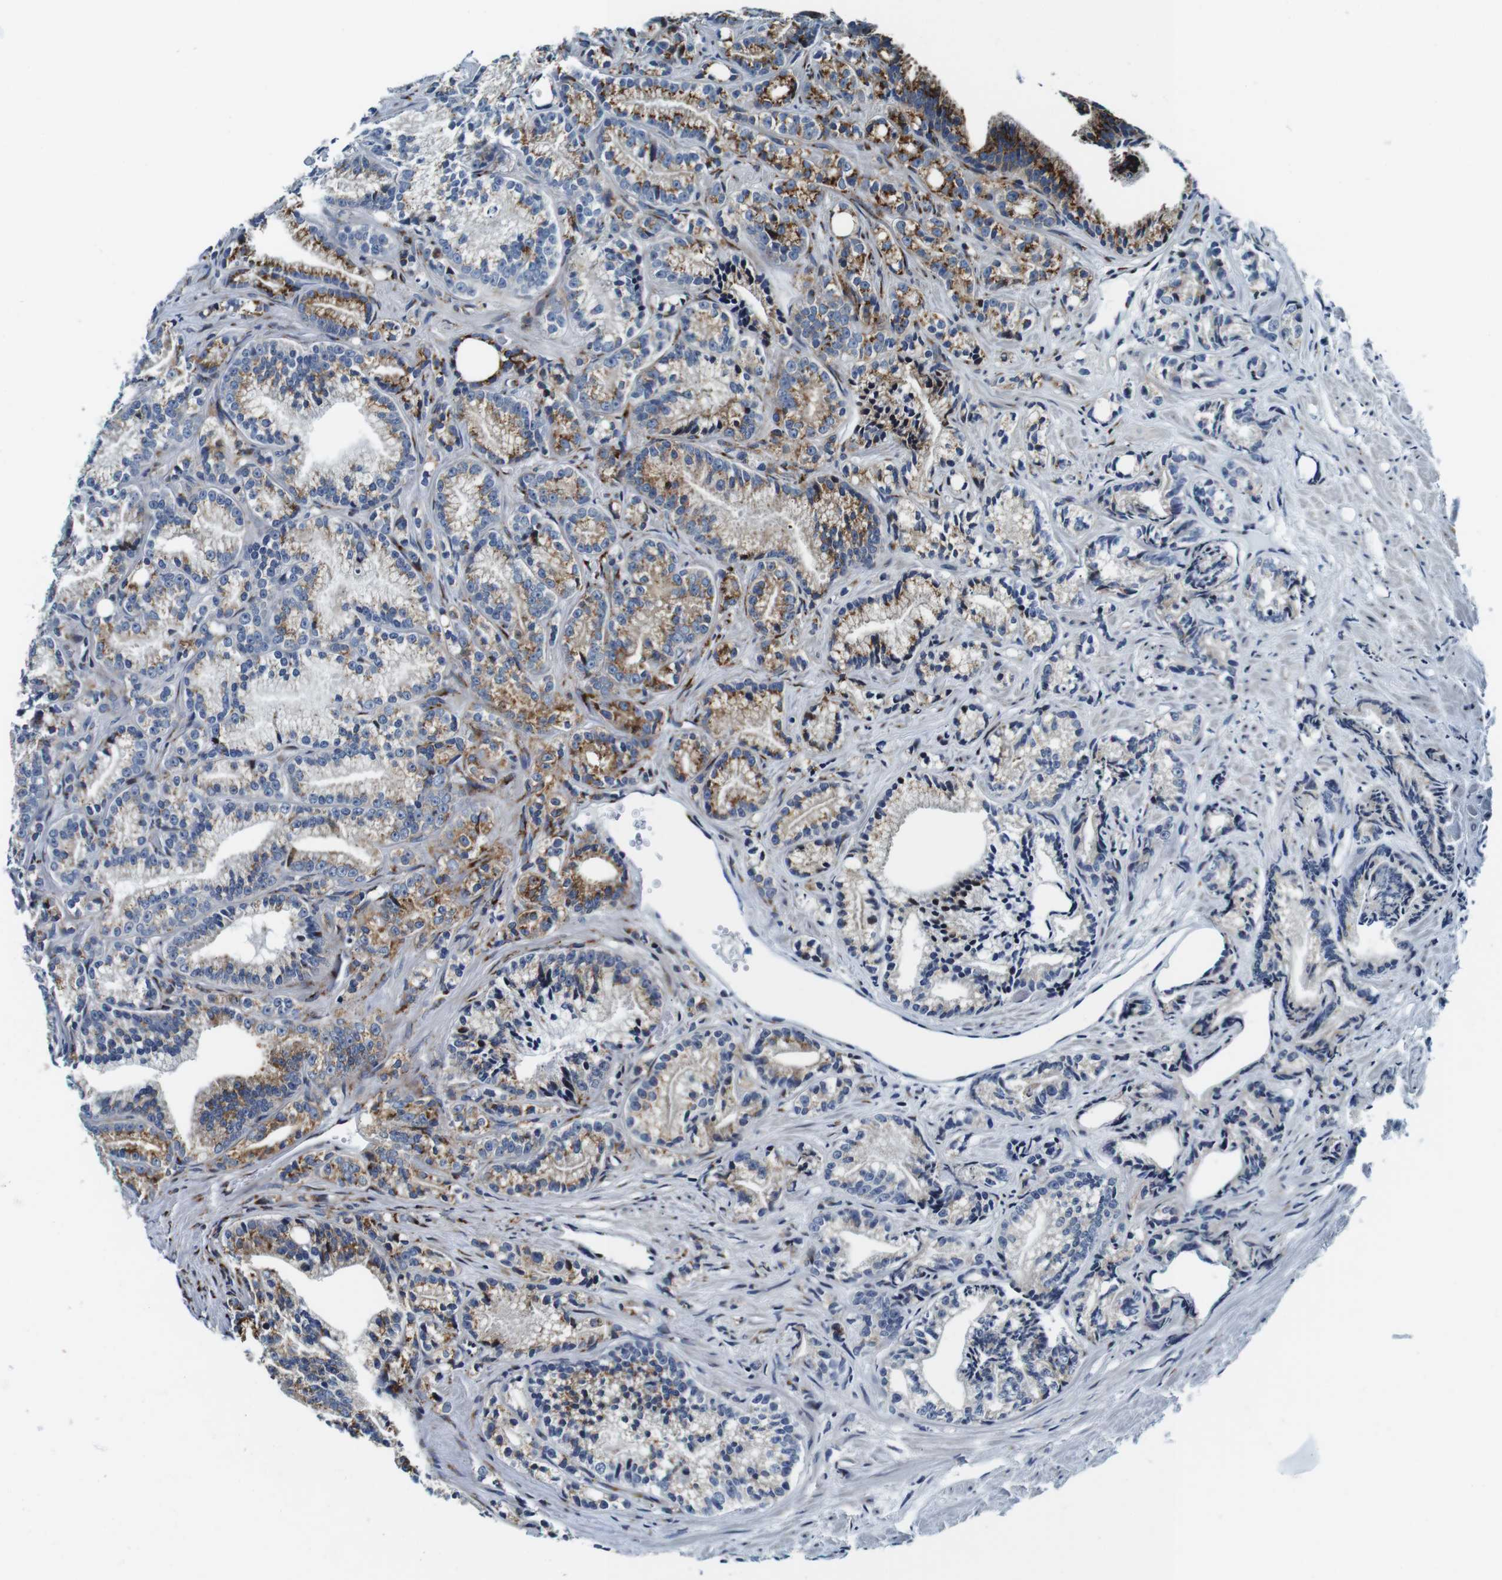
{"staining": {"intensity": "moderate", "quantity": "25%-75%", "location": "cytoplasmic/membranous"}, "tissue": "prostate cancer", "cell_type": "Tumor cells", "image_type": "cancer", "snomed": [{"axis": "morphology", "description": "Adenocarcinoma, Low grade"}, {"axis": "topography", "description": "Prostate"}], "caption": "Protein expression analysis of human prostate cancer (low-grade adenocarcinoma) reveals moderate cytoplasmic/membranous positivity in approximately 25%-75% of tumor cells.", "gene": "FAR2", "patient": {"sex": "male", "age": 89}}